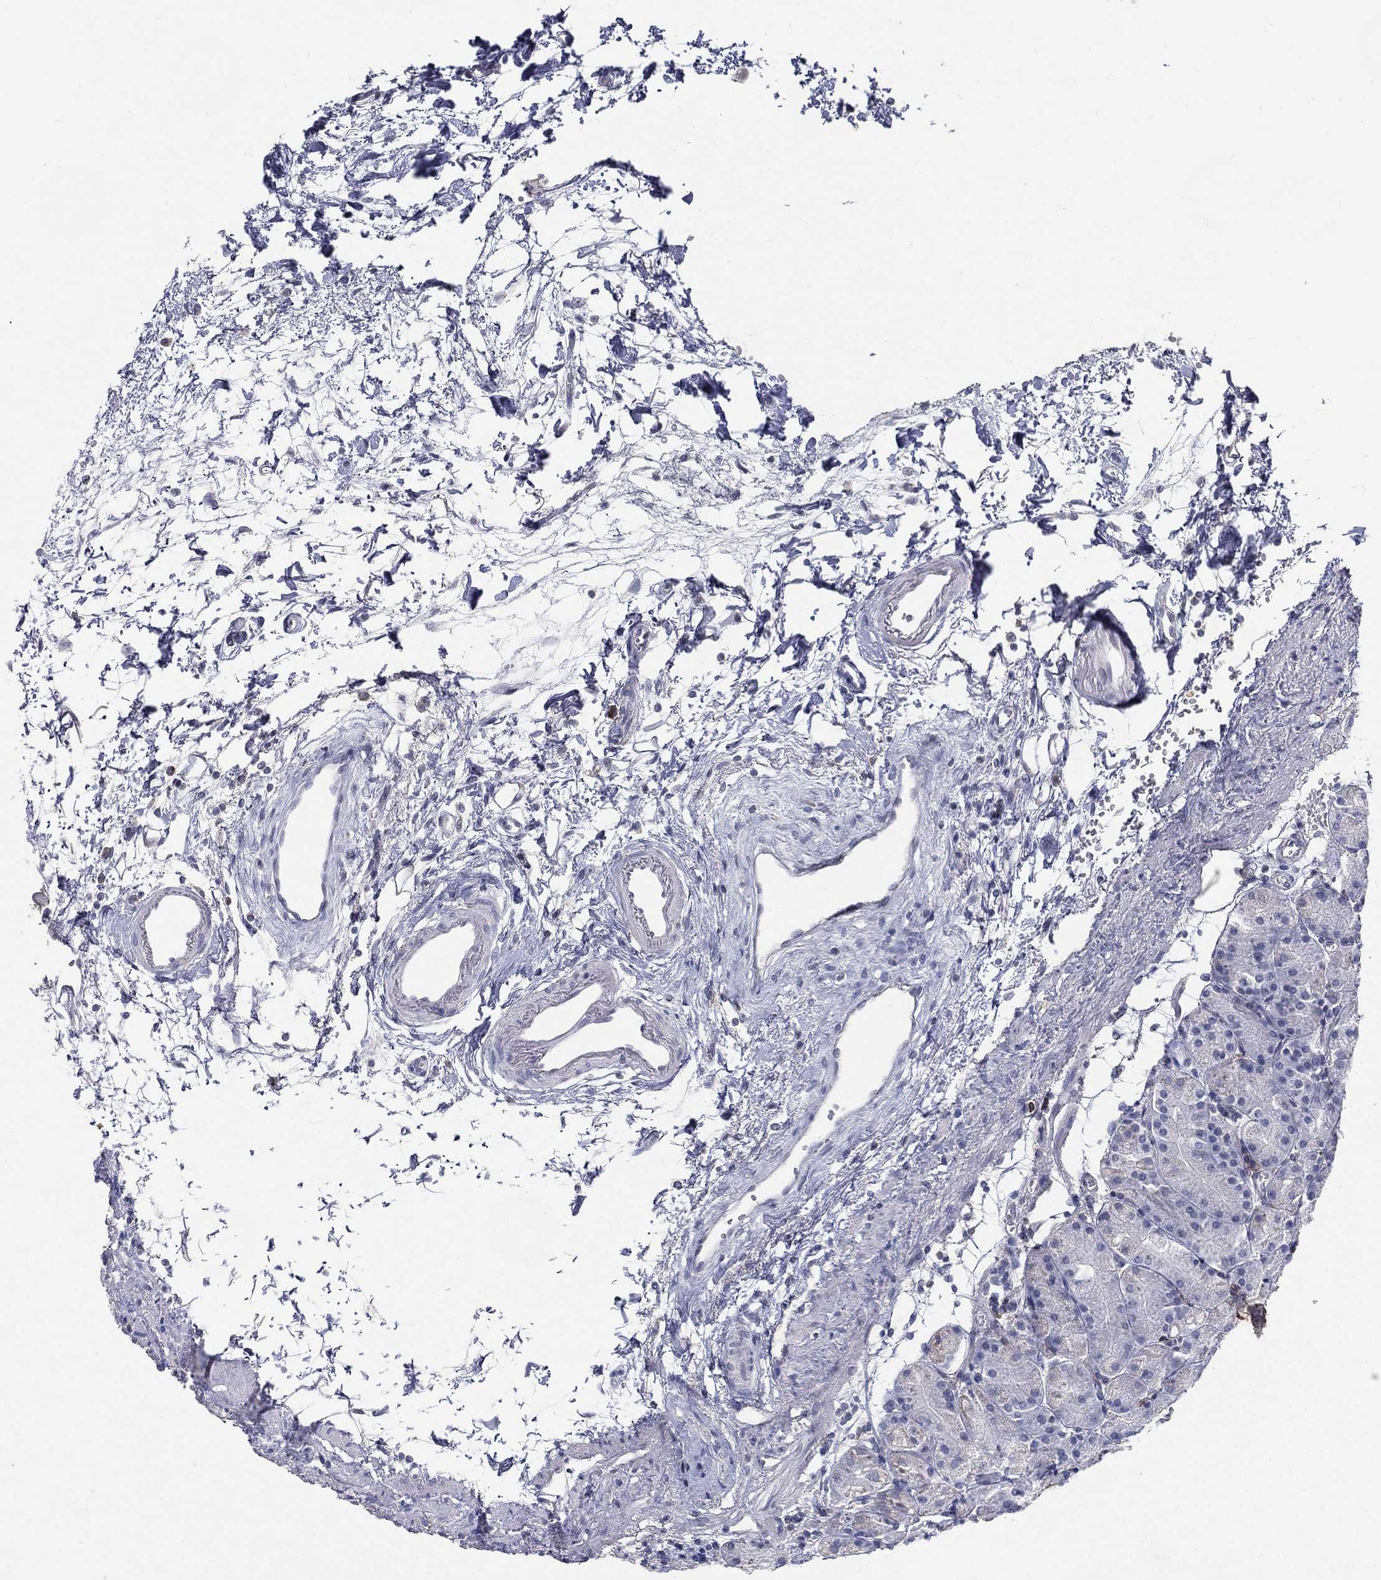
{"staining": {"intensity": "weak", "quantity": "<25%", "location": "cytoplasmic/membranous"}, "tissue": "stomach", "cell_type": "Glandular cells", "image_type": "normal", "snomed": [{"axis": "morphology", "description": "Normal tissue, NOS"}, {"axis": "morphology", "description": "Adenocarcinoma, NOS"}, {"axis": "topography", "description": "Stomach"}], "caption": "IHC of benign human stomach demonstrates no expression in glandular cells.", "gene": "EVI2B", "patient": {"sex": "female", "age": 81}}